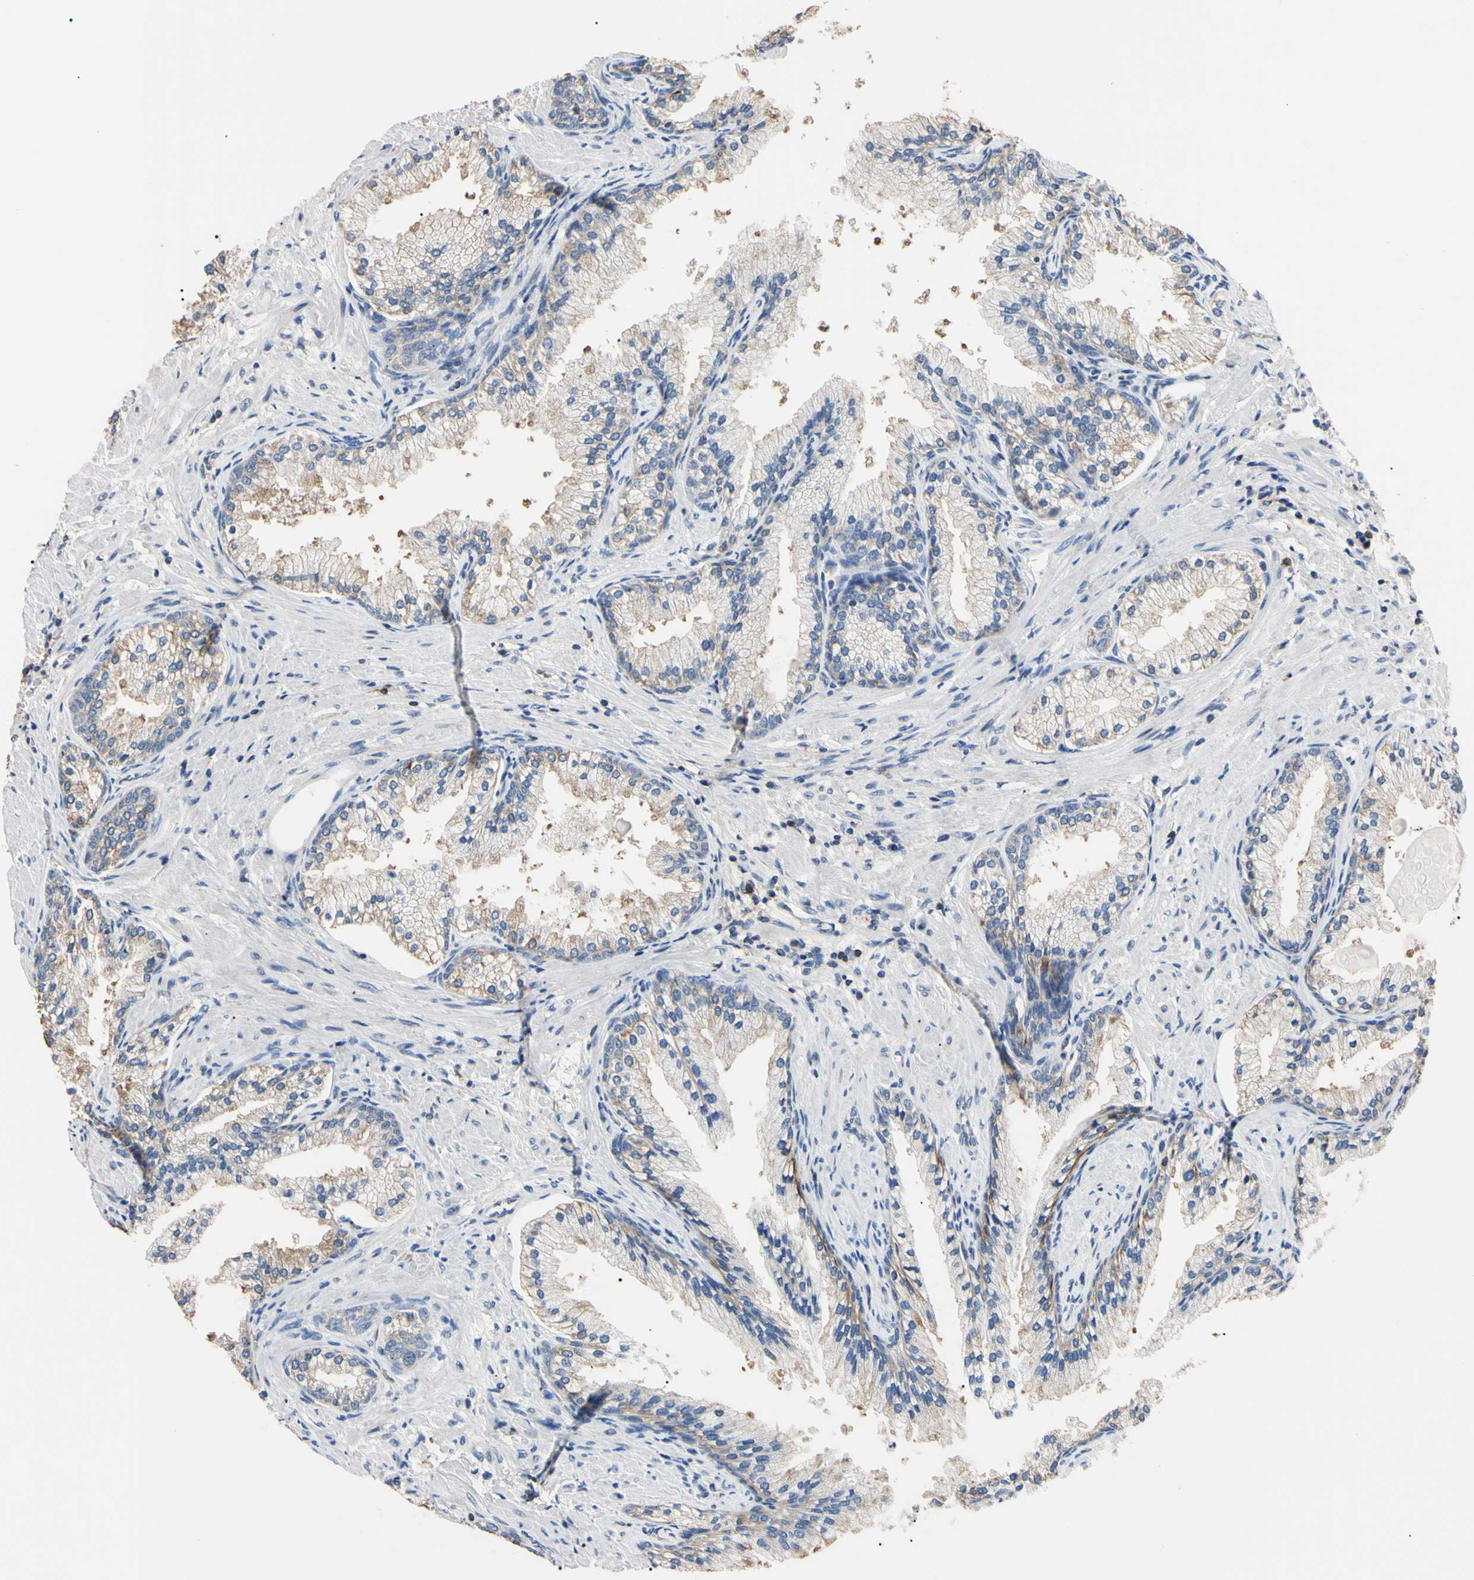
{"staining": {"intensity": "weak", "quantity": "<25%", "location": "cytoplasmic/membranous"}, "tissue": "prostate cancer", "cell_type": "Tumor cells", "image_type": "cancer", "snomed": [{"axis": "morphology", "description": "Adenocarcinoma, High grade"}, {"axis": "topography", "description": "Prostate"}], "caption": "This is a photomicrograph of immunohistochemistry staining of adenocarcinoma (high-grade) (prostate), which shows no positivity in tumor cells.", "gene": "PNKD", "patient": {"sex": "male", "age": 58}}